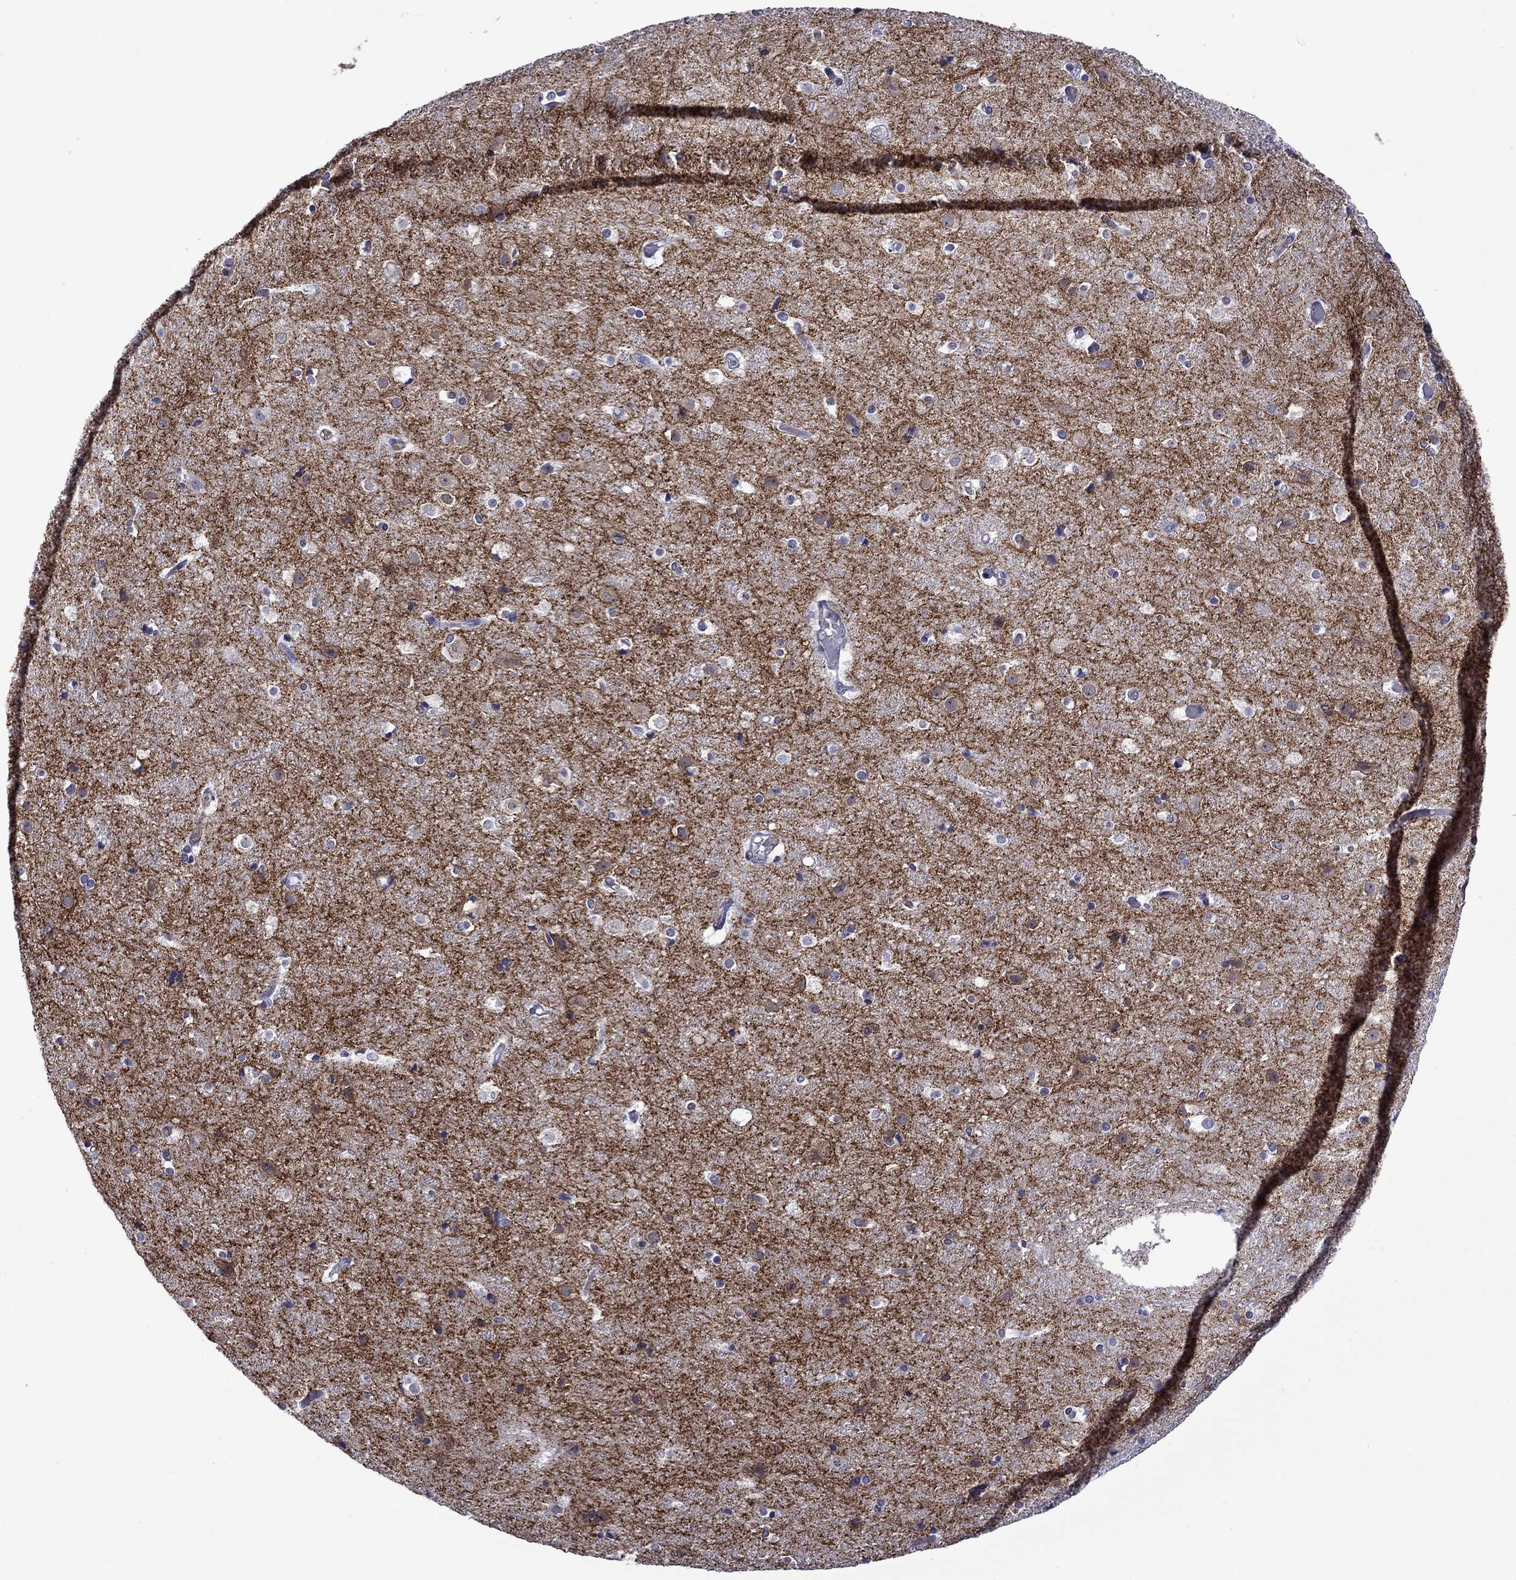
{"staining": {"intensity": "negative", "quantity": "none", "location": "none"}, "tissue": "cerebral cortex", "cell_type": "Endothelial cells", "image_type": "normal", "snomed": [{"axis": "morphology", "description": "Normal tissue, NOS"}, {"axis": "topography", "description": "Cerebral cortex"}], "caption": "There is no significant positivity in endothelial cells of cerebral cortex.", "gene": "LMO7", "patient": {"sex": "female", "age": 52}}